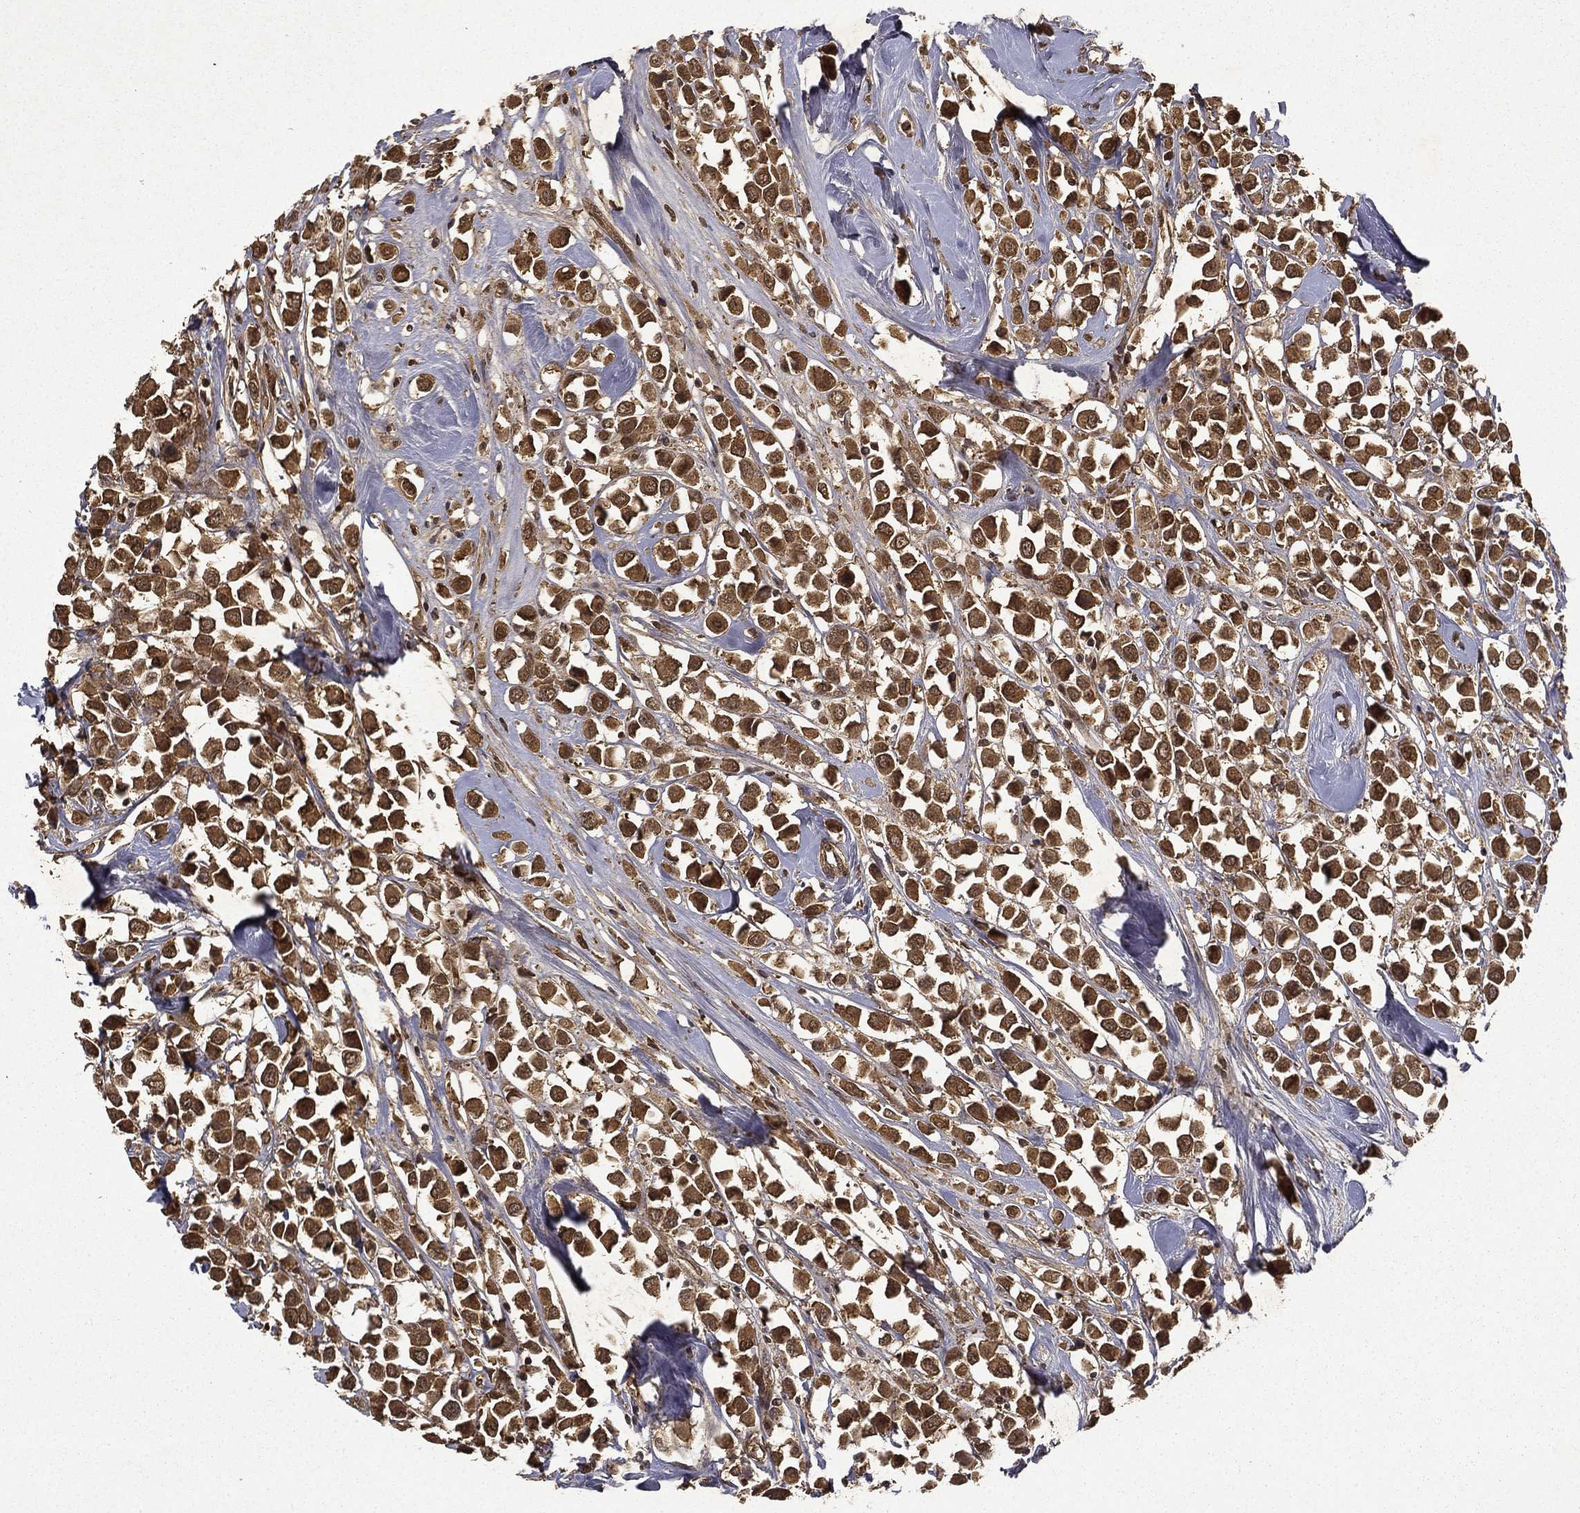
{"staining": {"intensity": "moderate", "quantity": ">75%", "location": "cytoplasmic/membranous"}, "tissue": "breast cancer", "cell_type": "Tumor cells", "image_type": "cancer", "snomed": [{"axis": "morphology", "description": "Duct carcinoma"}, {"axis": "topography", "description": "Breast"}], "caption": "Intraductal carcinoma (breast) stained for a protein shows moderate cytoplasmic/membranous positivity in tumor cells. Nuclei are stained in blue.", "gene": "FGD1", "patient": {"sex": "female", "age": 61}}